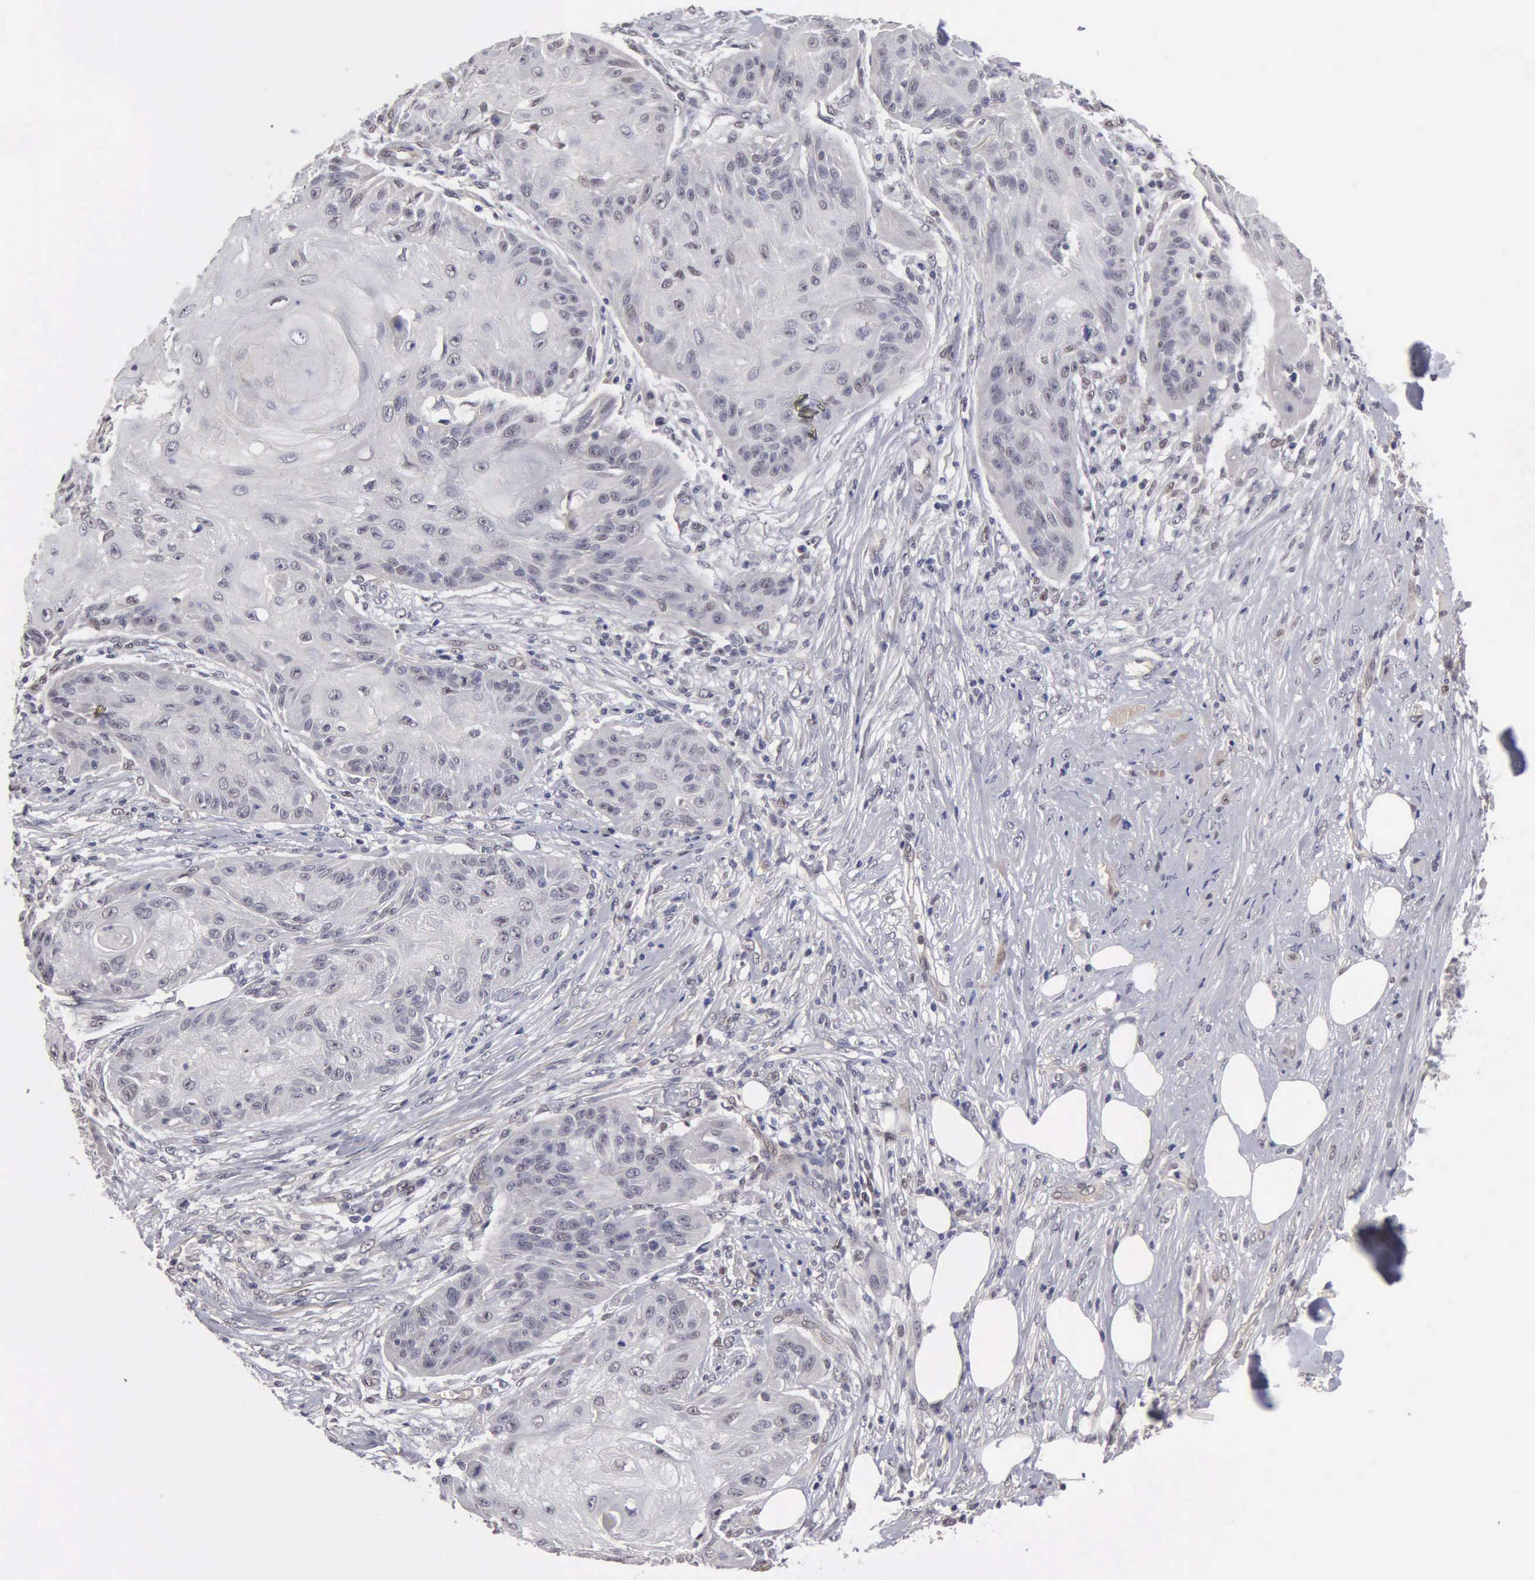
{"staining": {"intensity": "negative", "quantity": "none", "location": "none"}, "tissue": "skin cancer", "cell_type": "Tumor cells", "image_type": "cancer", "snomed": [{"axis": "morphology", "description": "Squamous cell carcinoma, NOS"}, {"axis": "topography", "description": "Skin"}], "caption": "Immunohistochemical staining of human squamous cell carcinoma (skin) reveals no significant expression in tumor cells. Brightfield microscopy of IHC stained with DAB (brown) and hematoxylin (blue), captured at high magnification.", "gene": "ZBTB33", "patient": {"sex": "female", "age": 88}}